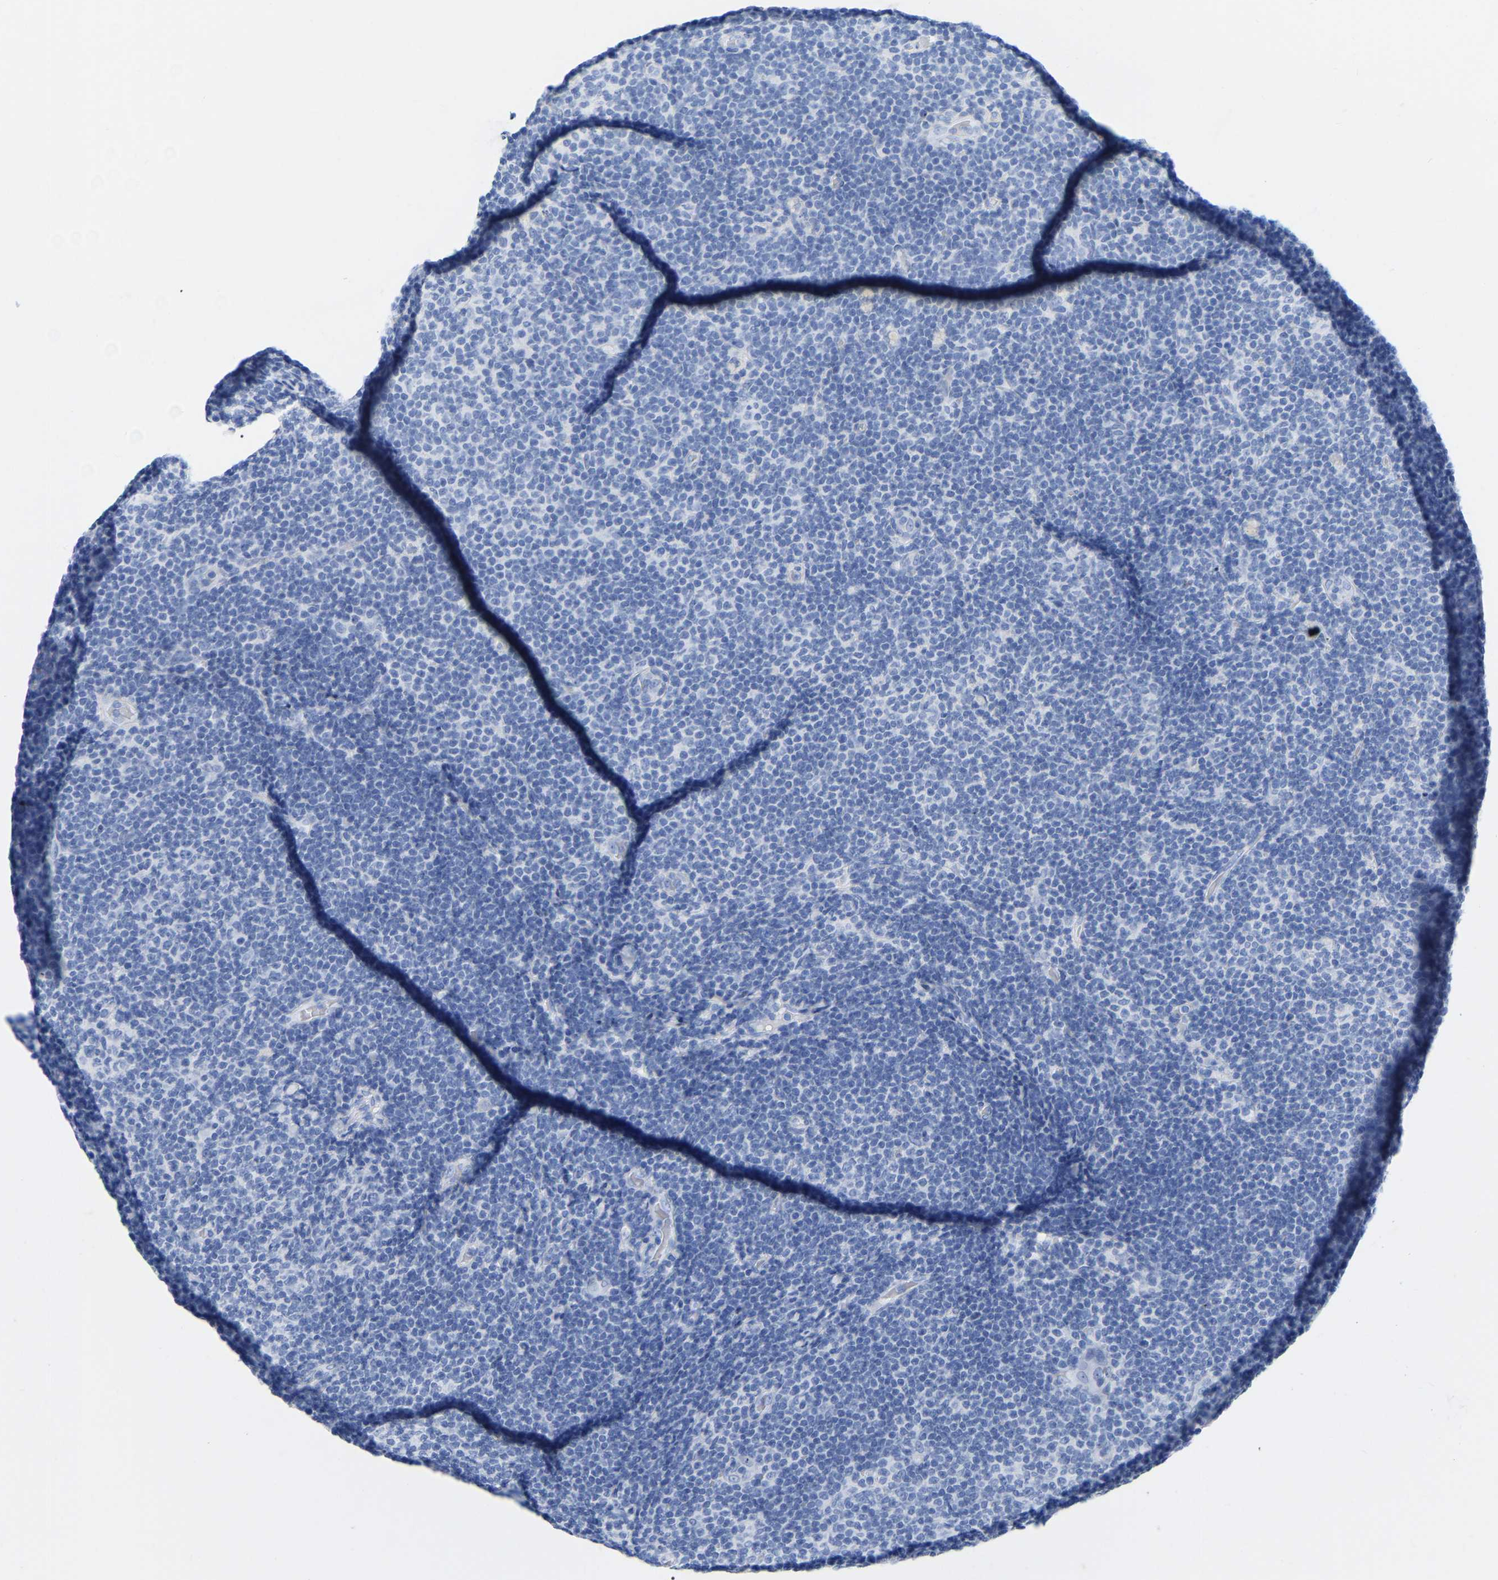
{"staining": {"intensity": "negative", "quantity": "none", "location": "none"}, "tissue": "lymphoma", "cell_type": "Tumor cells", "image_type": "cancer", "snomed": [{"axis": "morphology", "description": "Malignant lymphoma, non-Hodgkin's type, Low grade"}, {"axis": "topography", "description": "Lymph node"}], "caption": "Malignant lymphoma, non-Hodgkin's type (low-grade) was stained to show a protein in brown. There is no significant staining in tumor cells.", "gene": "ZNF629", "patient": {"sex": "male", "age": 83}}